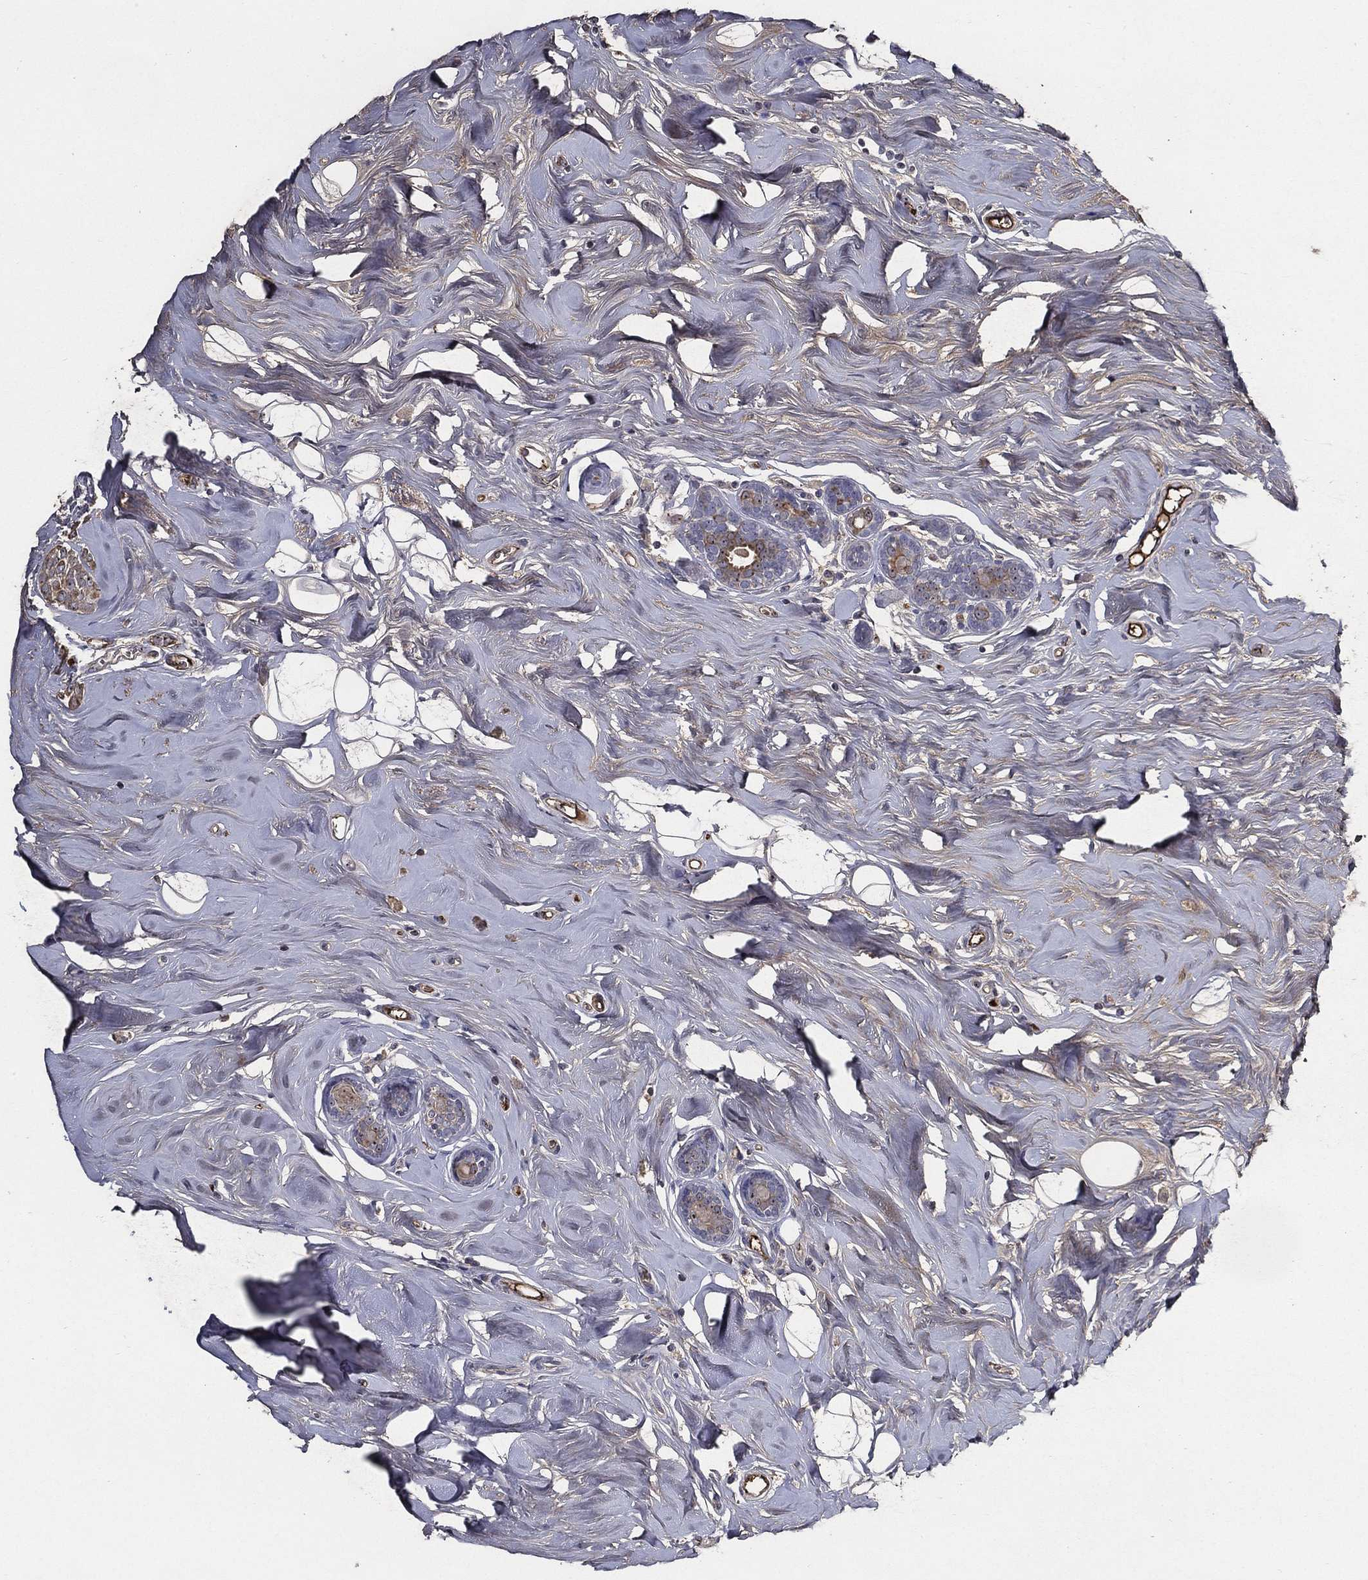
{"staining": {"intensity": "moderate", "quantity": "25%-75%", "location": "cytoplasmic/membranous"}, "tissue": "breast cancer", "cell_type": "Tumor cells", "image_type": "cancer", "snomed": [{"axis": "morphology", "description": "Lobular carcinoma"}, {"axis": "topography", "description": "Breast"}], "caption": "Immunohistochemical staining of breast cancer displays moderate cytoplasmic/membranous protein positivity in about 25%-75% of tumor cells.", "gene": "EFNA1", "patient": {"sex": "female", "age": 49}}